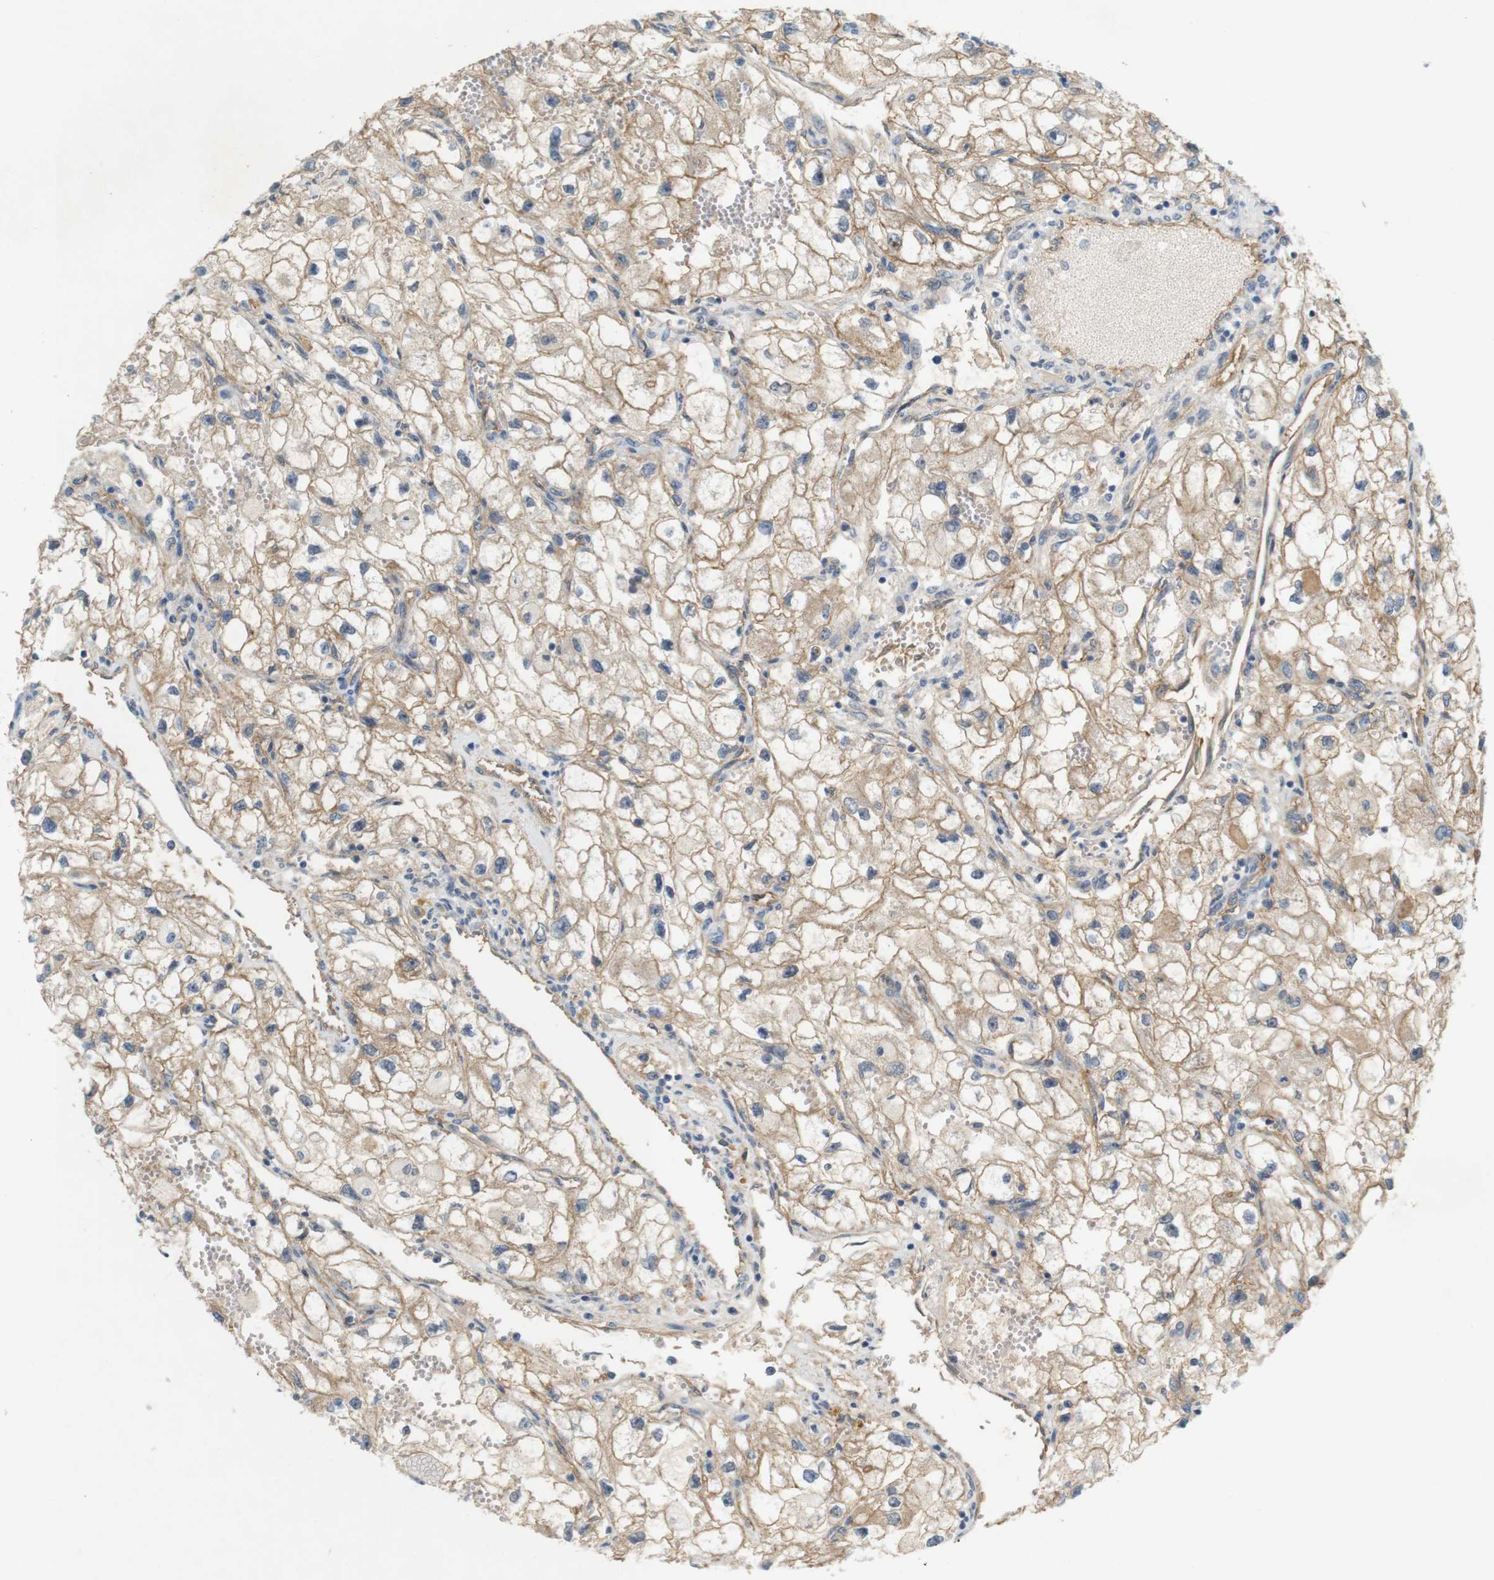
{"staining": {"intensity": "weak", "quantity": ">75%", "location": "cytoplasmic/membranous"}, "tissue": "renal cancer", "cell_type": "Tumor cells", "image_type": "cancer", "snomed": [{"axis": "morphology", "description": "Adenocarcinoma, NOS"}, {"axis": "topography", "description": "Kidney"}], "caption": "DAB (3,3'-diaminobenzidine) immunohistochemical staining of renal adenocarcinoma reveals weak cytoplasmic/membranous protein expression in approximately >75% of tumor cells.", "gene": "PVR", "patient": {"sex": "female", "age": 70}}